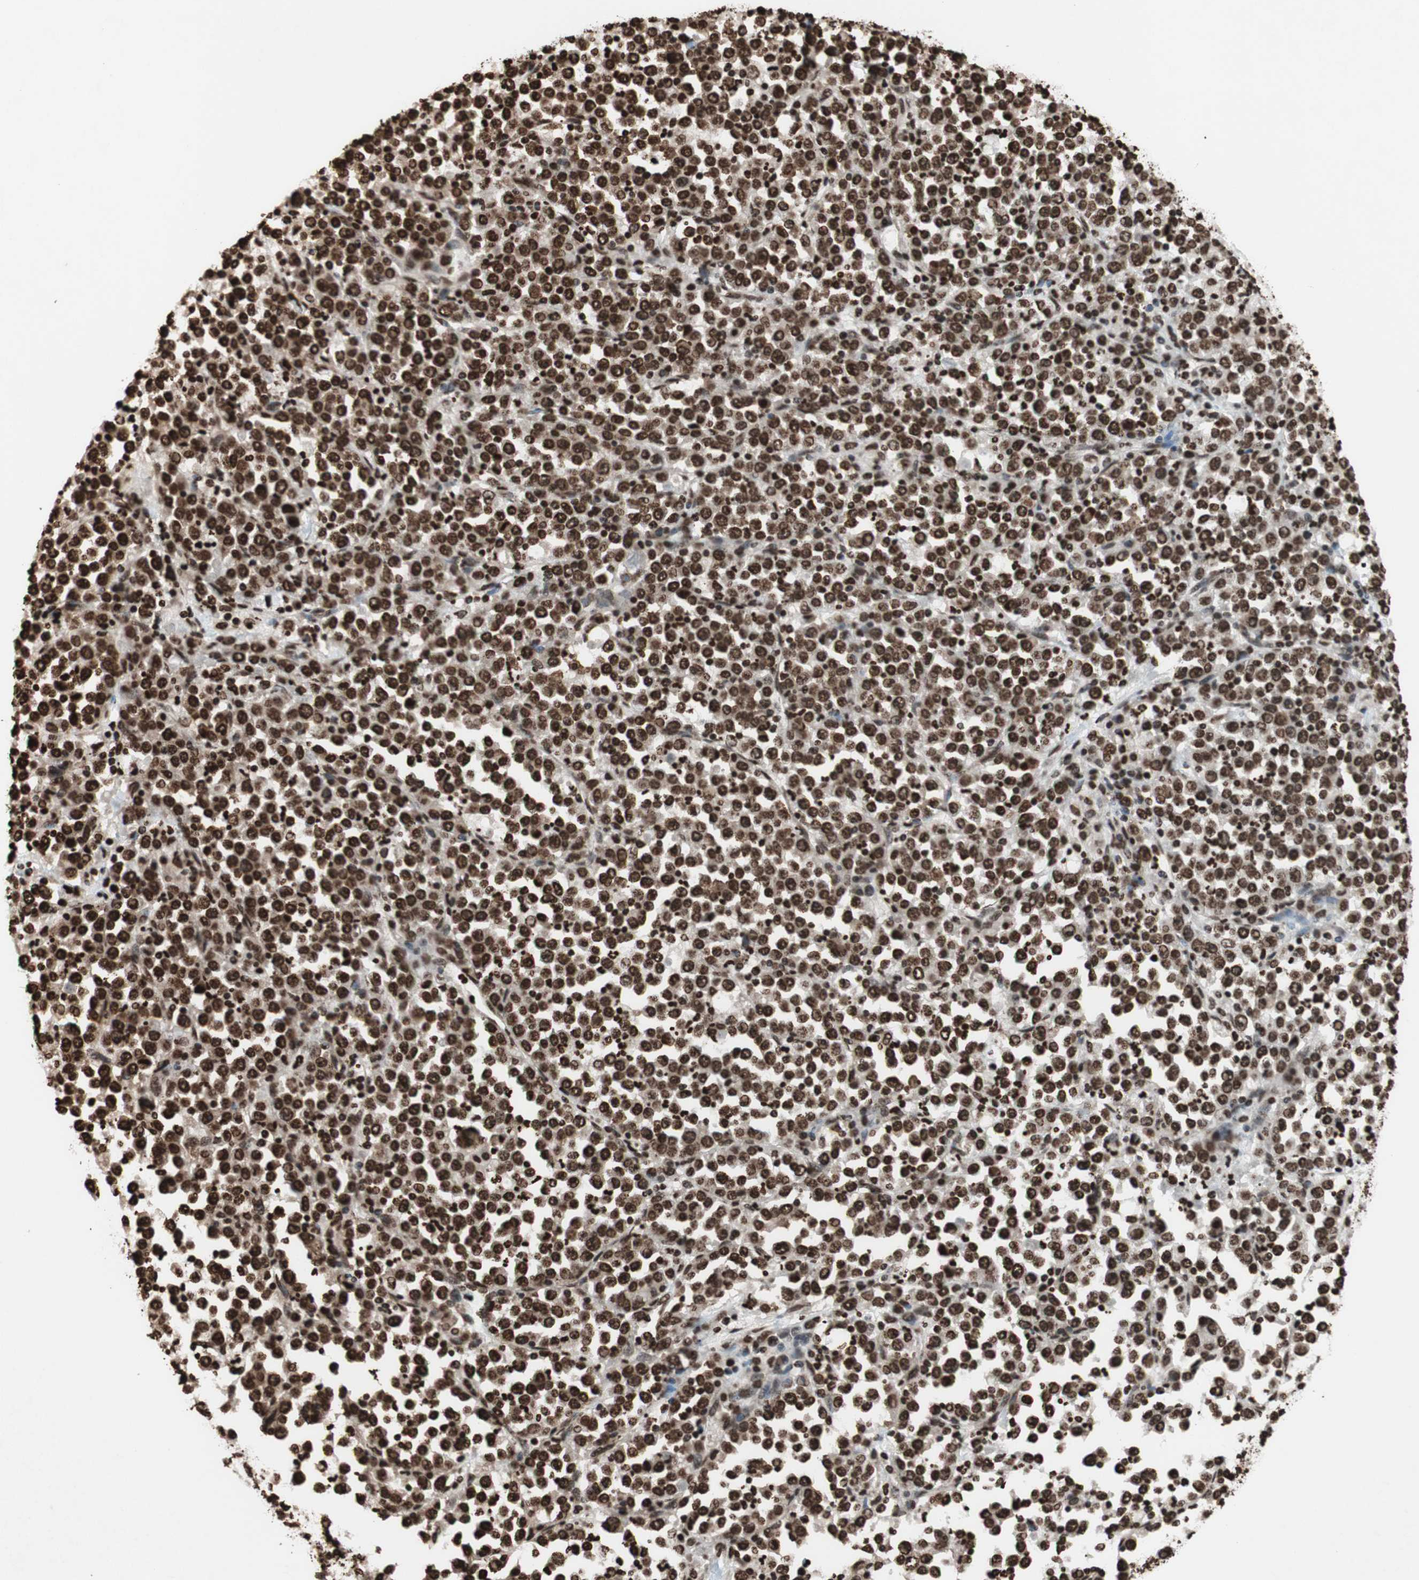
{"staining": {"intensity": "strong", "quantity": ">75%", "location": "nuclear"}, "tissue": "stomach cancer", "cell_type": "Tumor cells", "image_type": "cancer", "snomed": [{"axis": "morphology", "description": "Normal tissue, NOS"}, {"axis": "morphology", "description": "Adenocarcinoma, NOS"}, {"axis": "topography", "description": "Stomach, upper"}, {"axis": "topography", "description": "Stomach"}], "caption": "Immunohistochemical staining of human adenocarcinoma (stomach) displays strong nuclear protein expression in approximately >75% of tumor cells. (brown staining indicates protein expression, while blue staining denotes nuclei).", "gene": "NCOA3", "patient": {"sex": "male", "age": 59}}